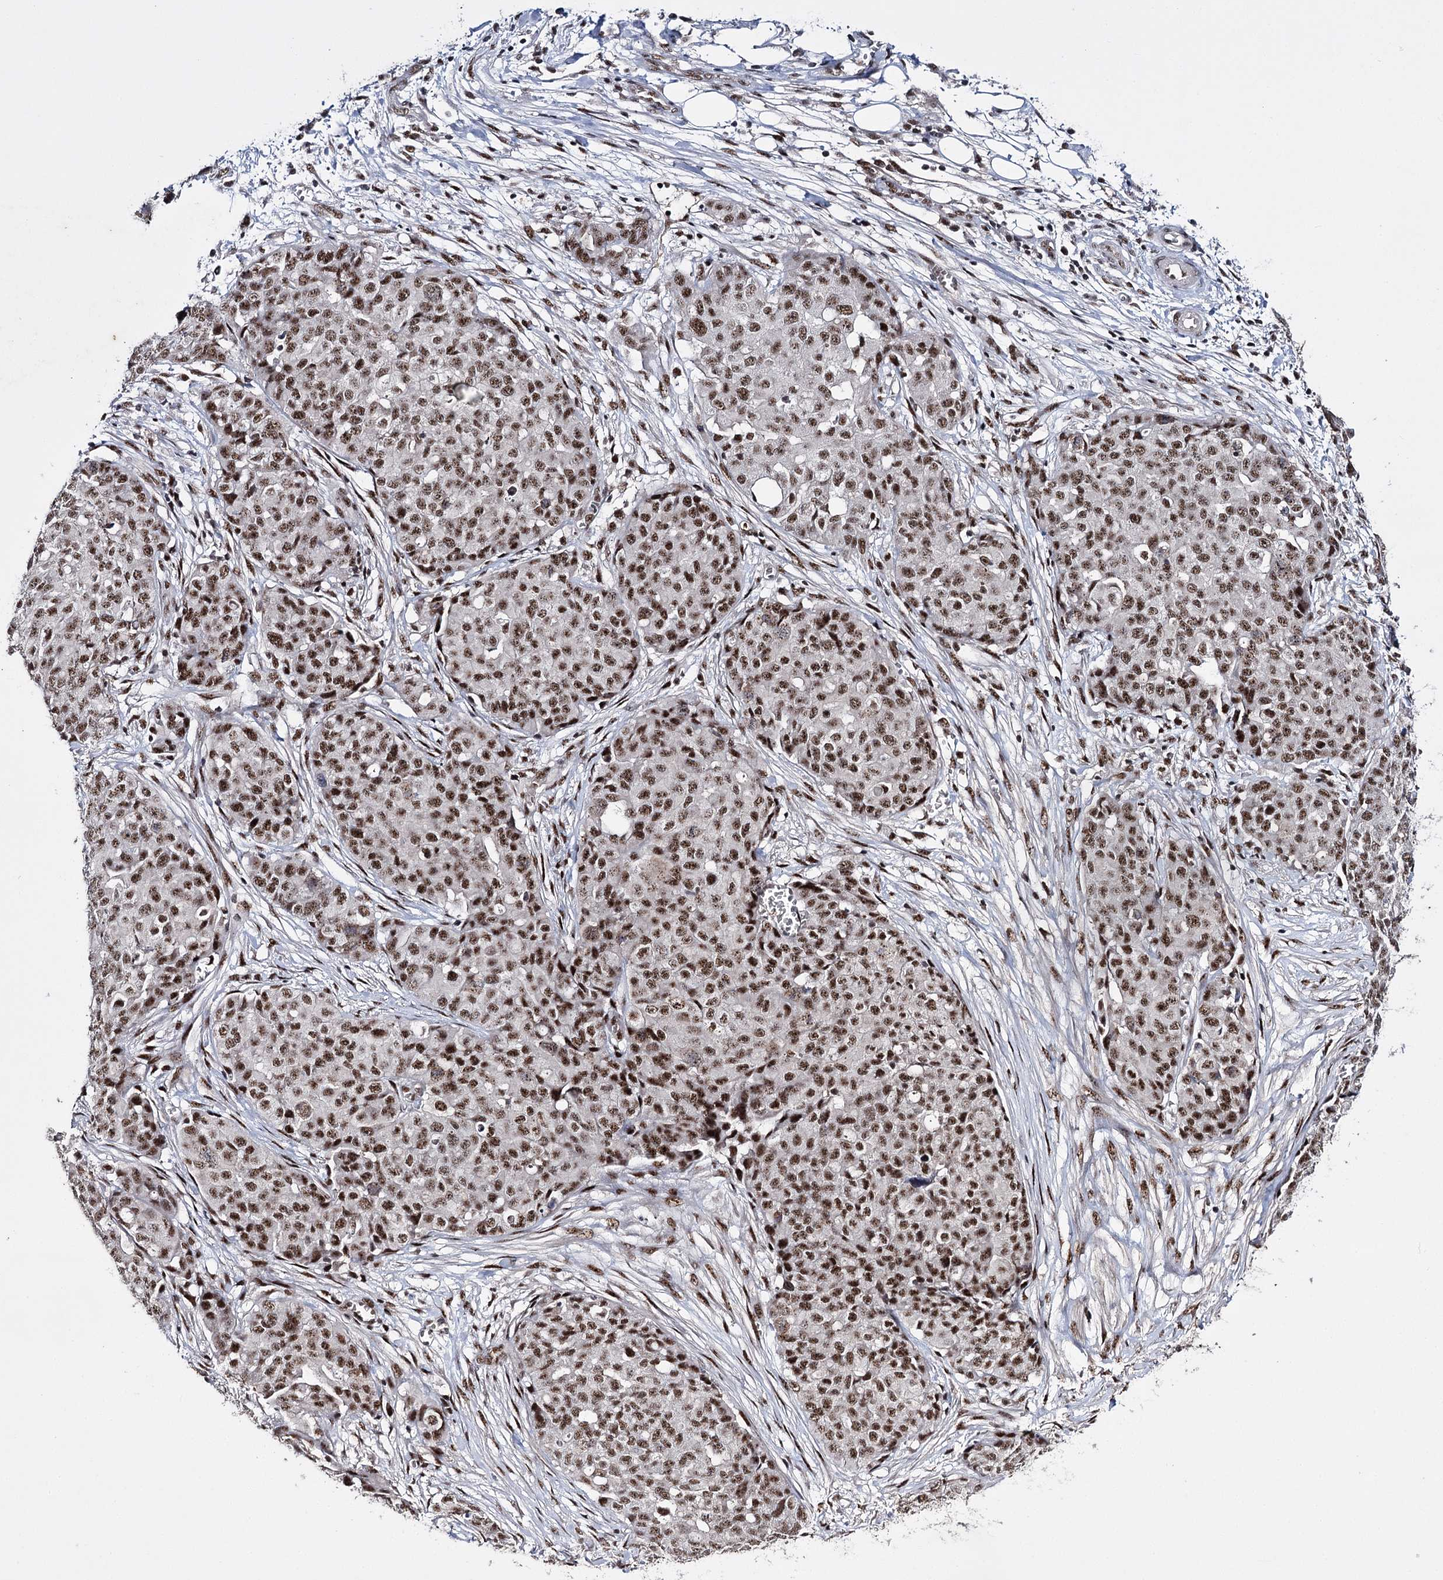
{"staining": {"intensity": "strong", "quantity": ">75%", "location": "nuclear"}, "tissue": "ovarian cancer", "cell_type": "Tumor cells", "image_type": "cancer", "snomed": [{"axis": "morphology", "description": "Cystadenocarcinoma, serous, NOS"}, {"axis": "topography", "description": "Soft tissue"}, {"axis": "topography", "description": "Ovary"}], "caption": "High-power microscopy captured an IHC histopathology image of ovarian cancer (serous cystadenocarcinoma), revealing strong nuclear staining in about >75% of tumor cells.", "gene": "PRPF40A", "patient": {"sex": "female", "age": 57}}